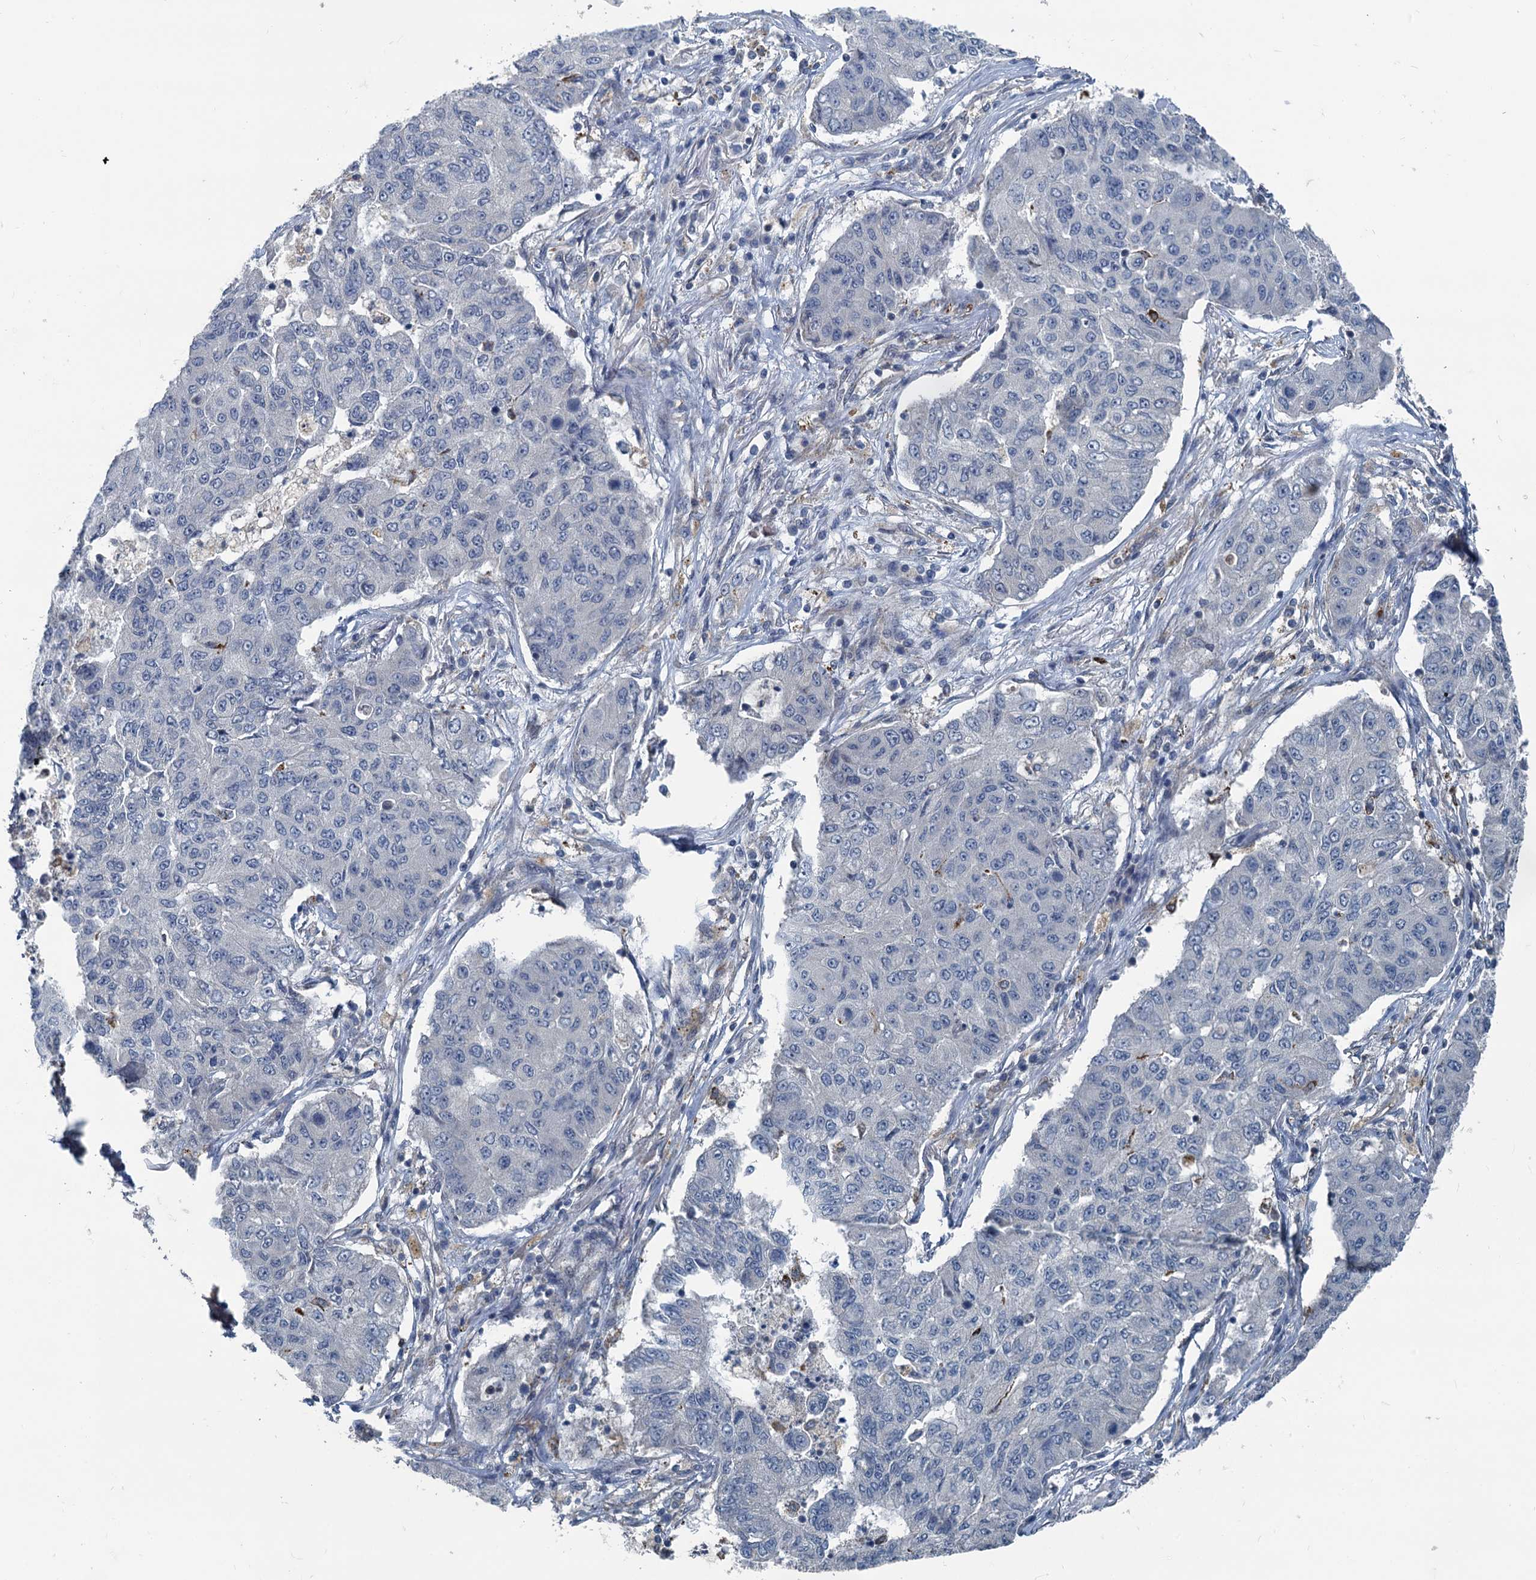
{"staining": {"intensity": "negative", "quantity": "none", "location": "none"}, "tissue": "lung cancer", "cell_type": "Tumor cells", "image_type": "cancer", "snomed": [{"axis": "morphology", "description": "Squamous cell carcinoma, NOS"}, {"axis": "topography", "description": "Lung"}], "caption": "DAB immunohistochemical staining of human lung squamous cell carcinoma exhibits no significant staining in tumor cells.", "gene": "GCLM", "patient": {"sex": "male", "age": 74}}